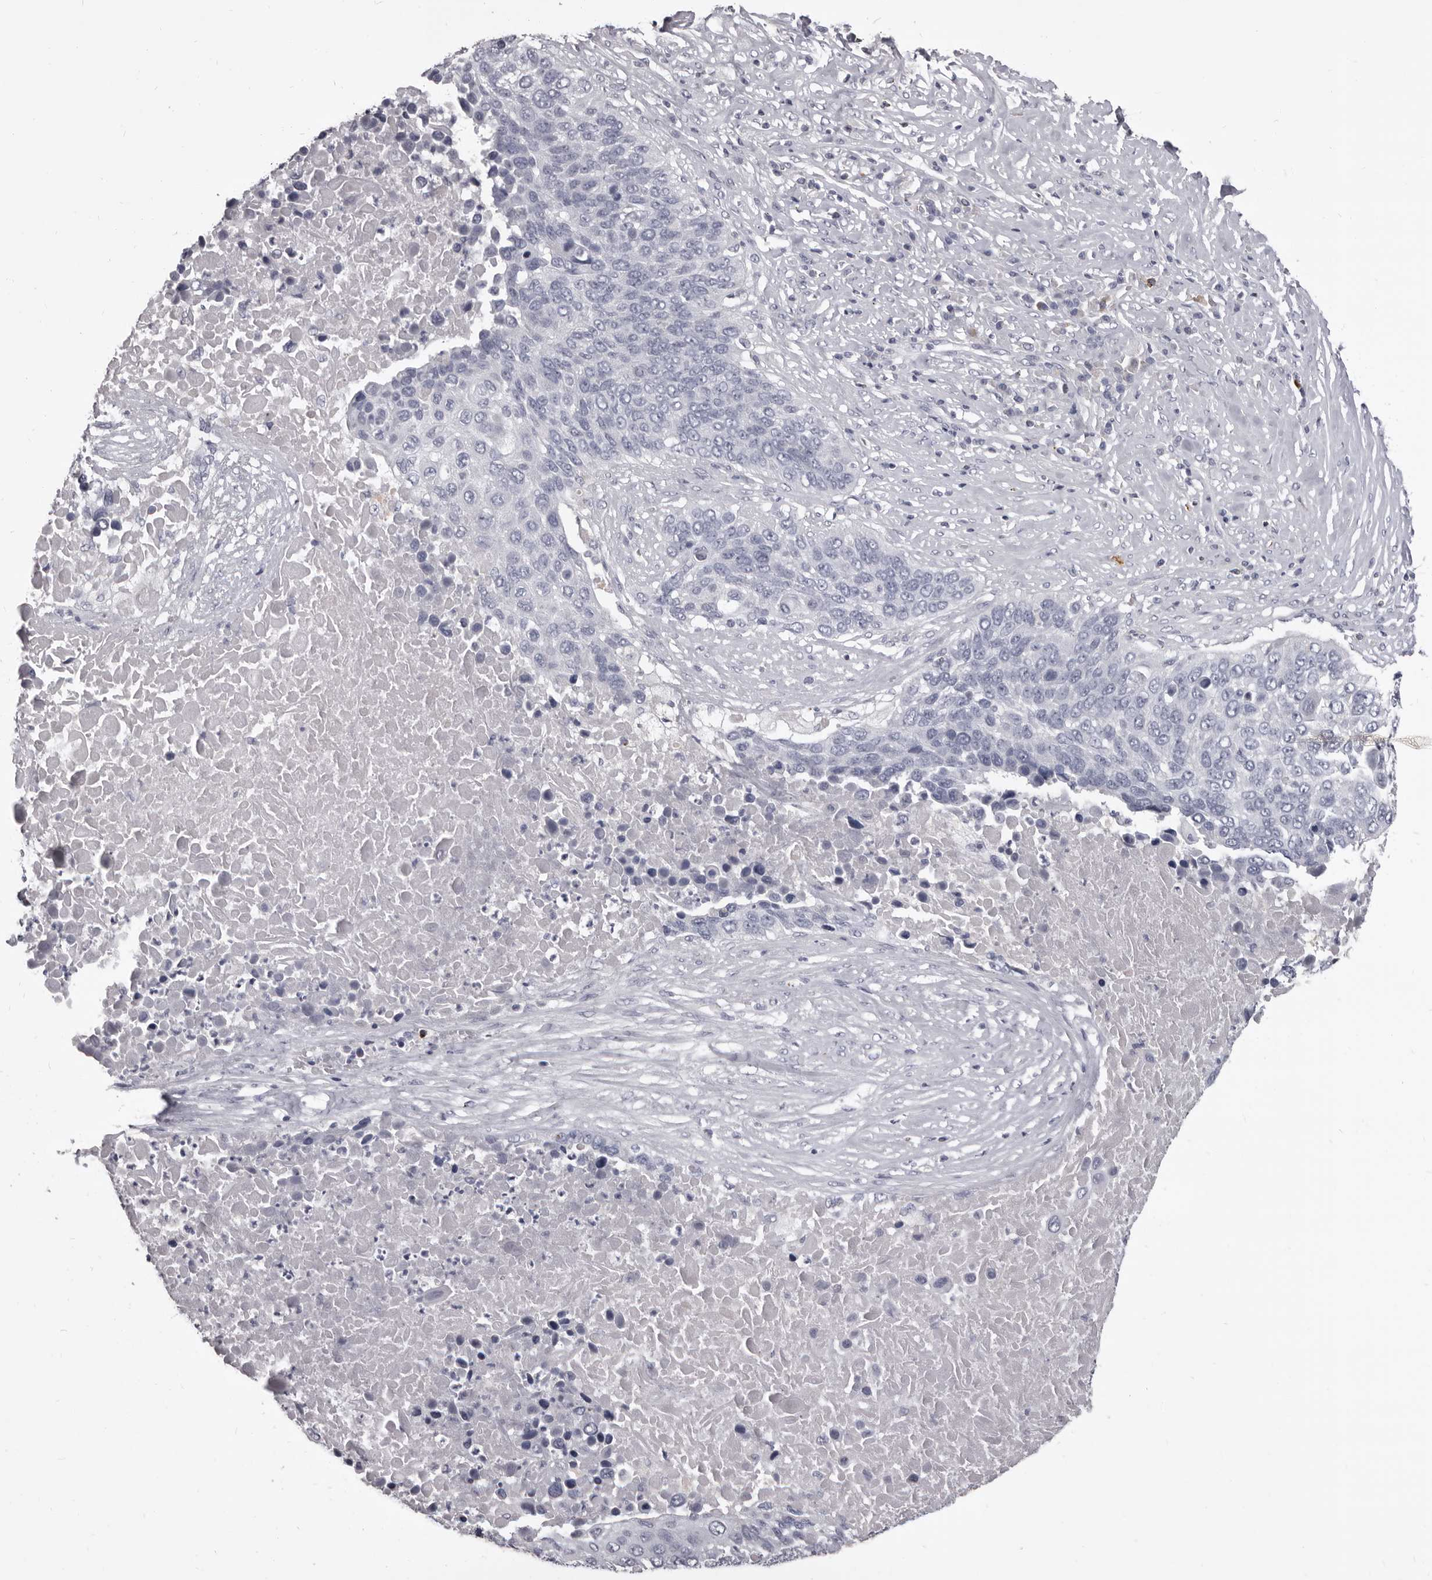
{"staining": {"intensity": "negative", "quantity": "none", "location": "none"}, "tissue": "lung cancer", "cell_type": "Tumor cells", "image_type": "cancer", "snomed": [{"axis": "morphology", "description": "Squamous cell carcinoma, NOS"}, {"axis": "topography", "description": "Lung"}], "caption": "DAB immunohistochemical staining of human lung squamous cell carcinoma demonstrates no significant expression in tumor cells.", "gene": "GZMH", "patient": {"sex": "male", "age": 66}}